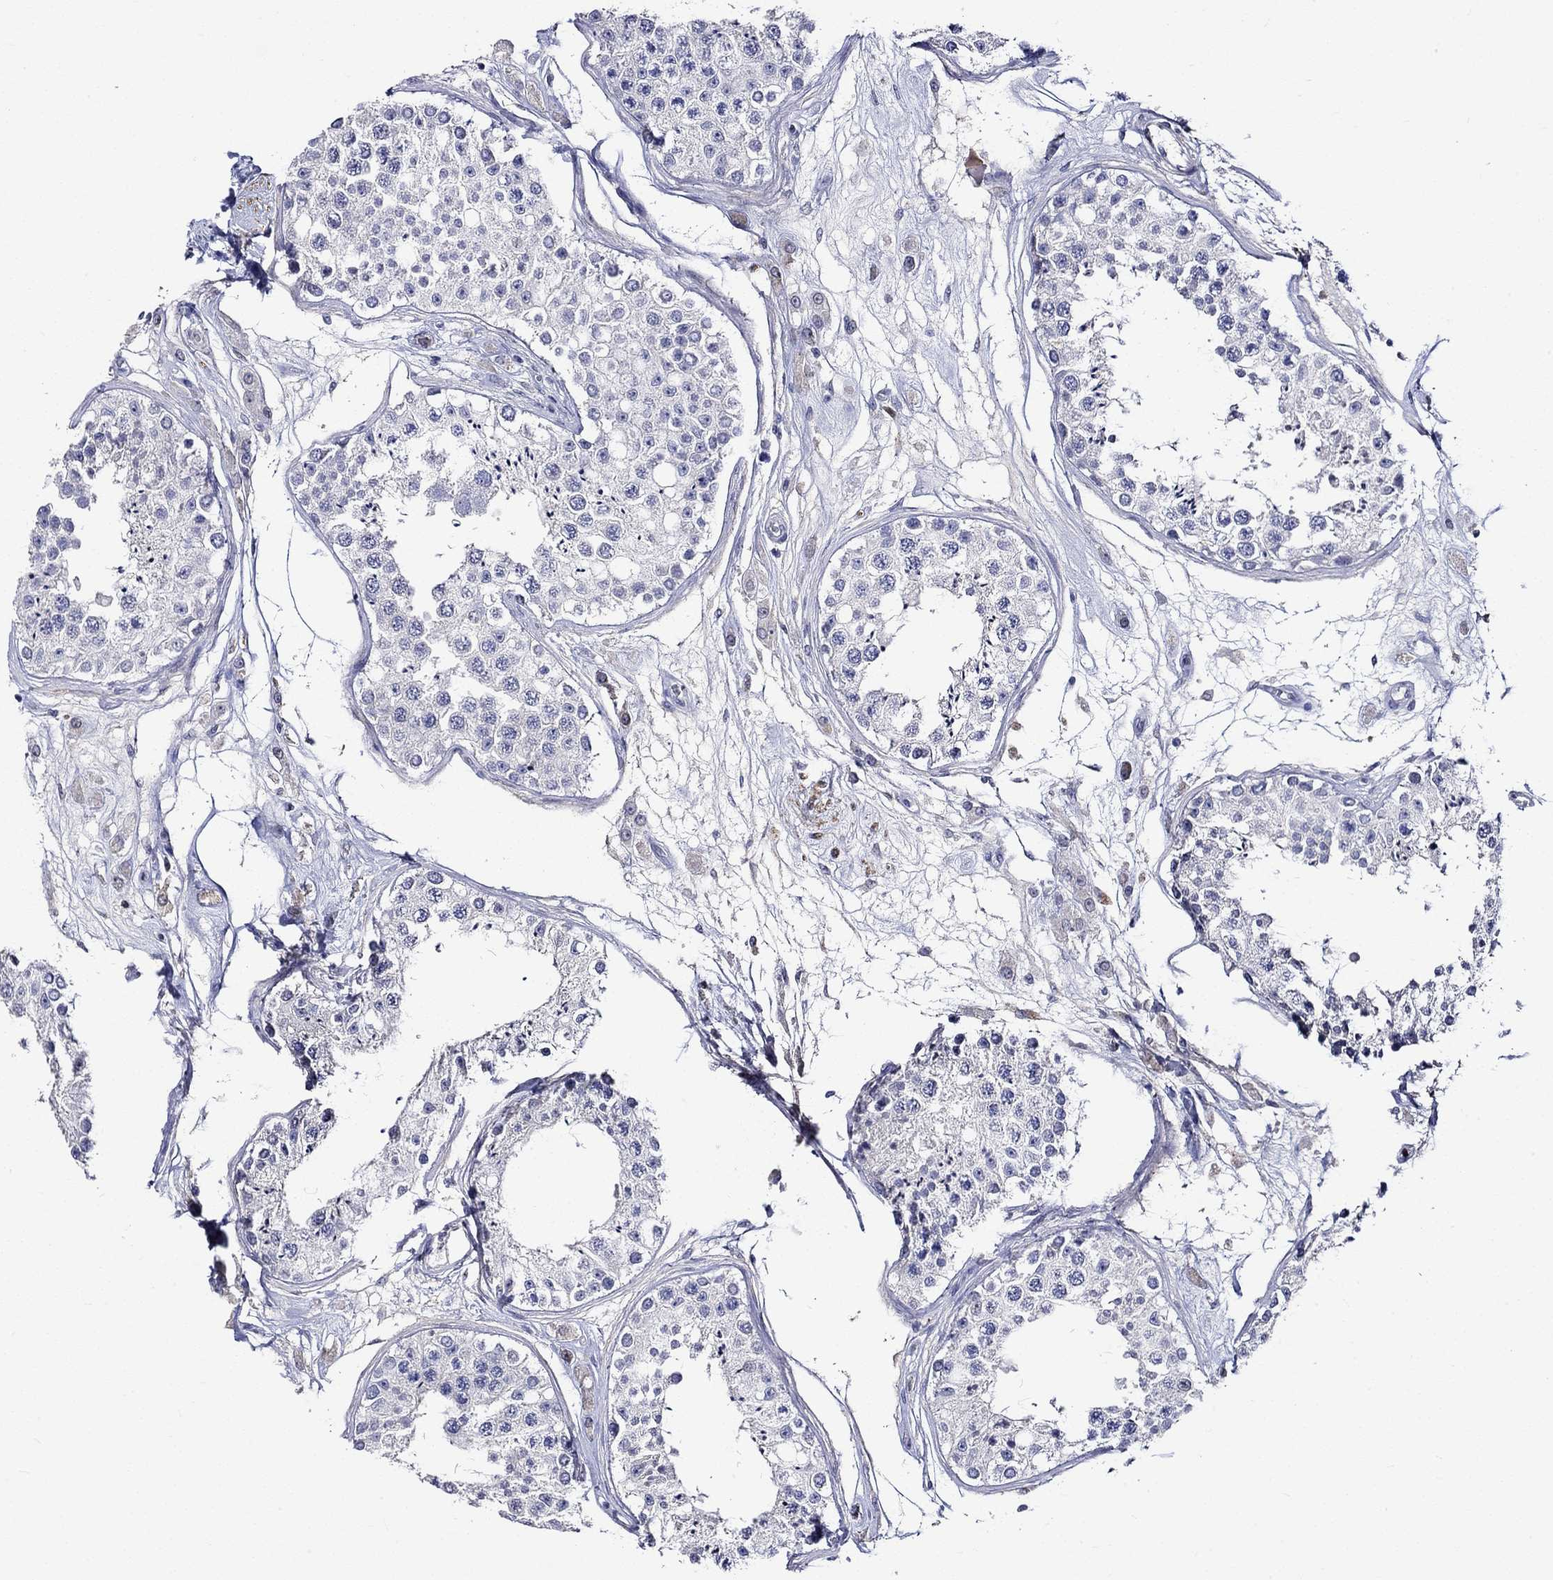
{"staining": {"intensity": "negative", "quantity": "none", "location": "none"}, "tissue": "testis", "cell_type": "Cells in seminiferous ducts", "image_type": "normal", "snomed": [{"axis": "morphology", "description": "Normal tissue, NOS"}, {"axis": "topography", "description": "Testis"}], "caption": "Human testis stained for a protein using immunohistochemistry (IHC) exhibits no expression in cells in seminiferous ducts.", "gene": "CRYAB", "patient": {"sex": "male", "age": 25}}